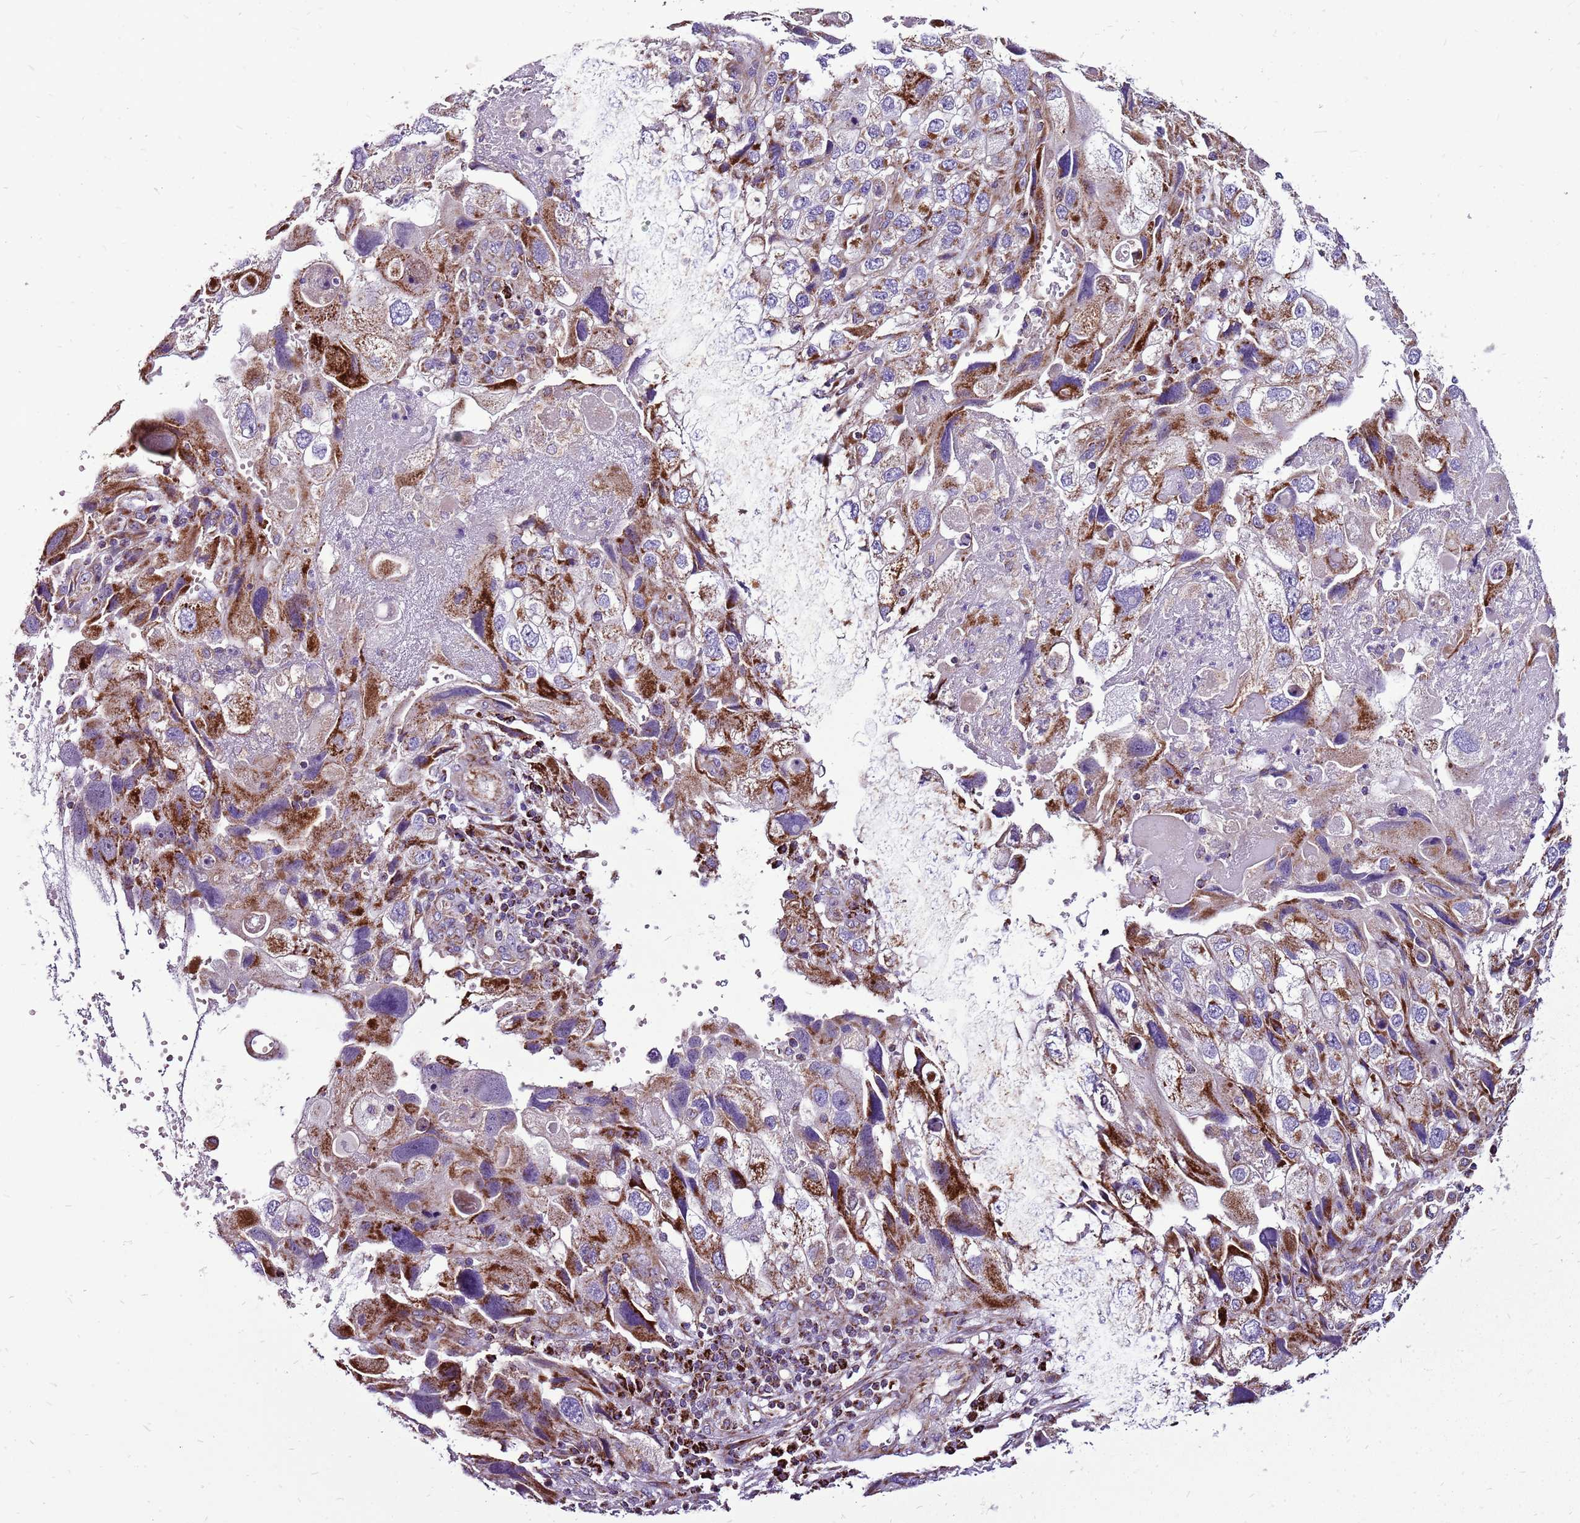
{"staining": {"intensity": "moderate", "quantity": ">75%", "location": "cytoplasmic/membranous"}, "tissue": "endometrial cancer", "cell_type": "Tumor cells", "image_type": "cancer", "snomed": [{"axis": "morphology", "description": "Adenocarcinoma, NOS"}, {"axis": "topography", "description": "Endometrium"}], "caption": "Human endometrial adenocarcinoma stained with a protein marker shows moderate staining in tumor cells.", "gene": "GCDH", "patient": {"sex": "female", "age": 49}}